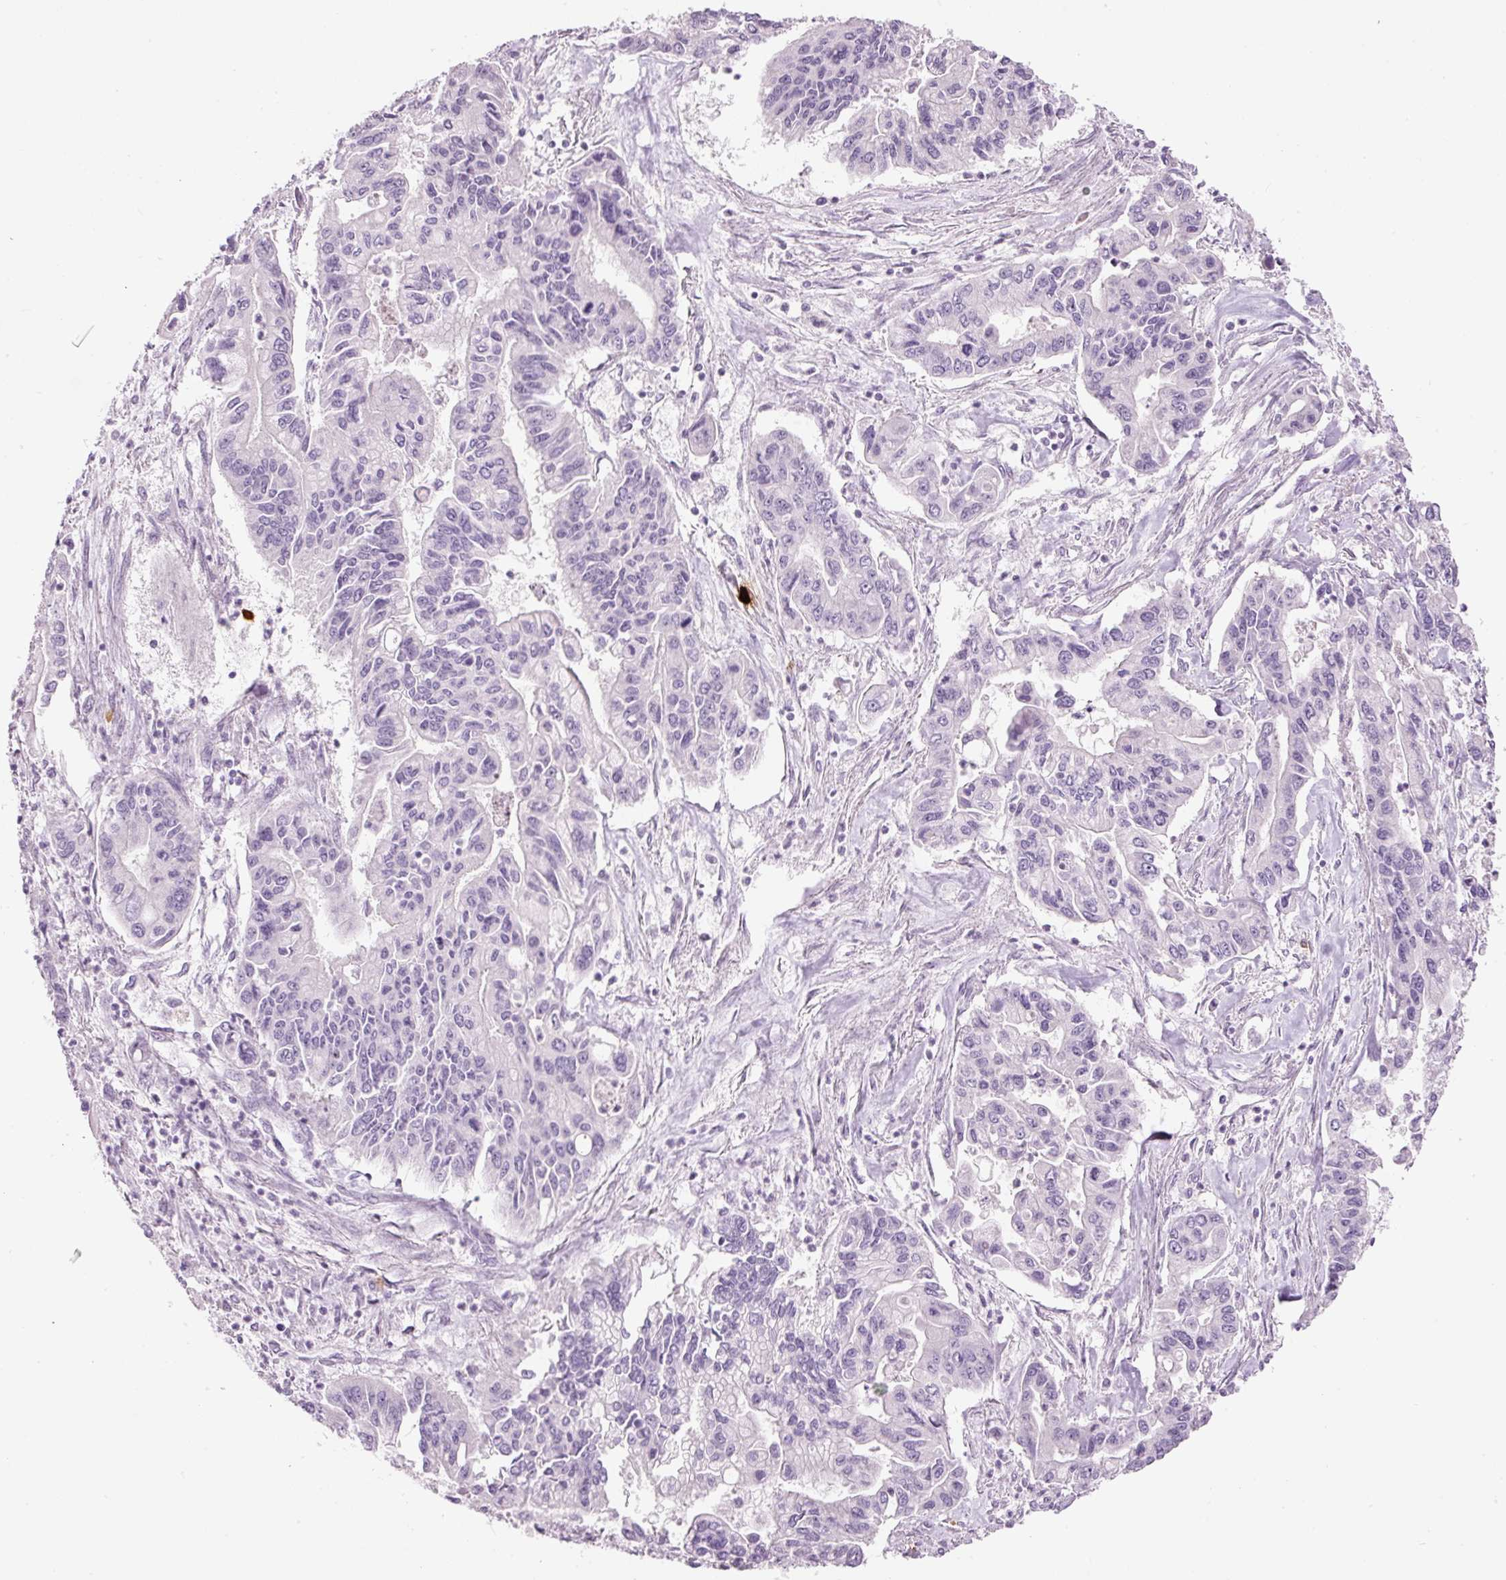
{"staining": {"intensity": "negative", "quantity": "none", "location": "none"}, "tissue": "pancreatic cancer", "cell_type": "Tumor cells", "image_type": "cancer", "snomed": [{"axis": "morphology", "description": "Adenocarcinoma, NOS"}, {"axis": "topography", "description": "Pancreas"}], "caption": "This histopathology image is of pancreatic cancer (adenocarcinoma) stained with immunohistochemistry (IHC) to label a protein in brown with the nuclei are counter-stained blue. There is no positivity in tumor cells.", "gene": "CMA1", "patient": {"sex": "male", "age": 62}}